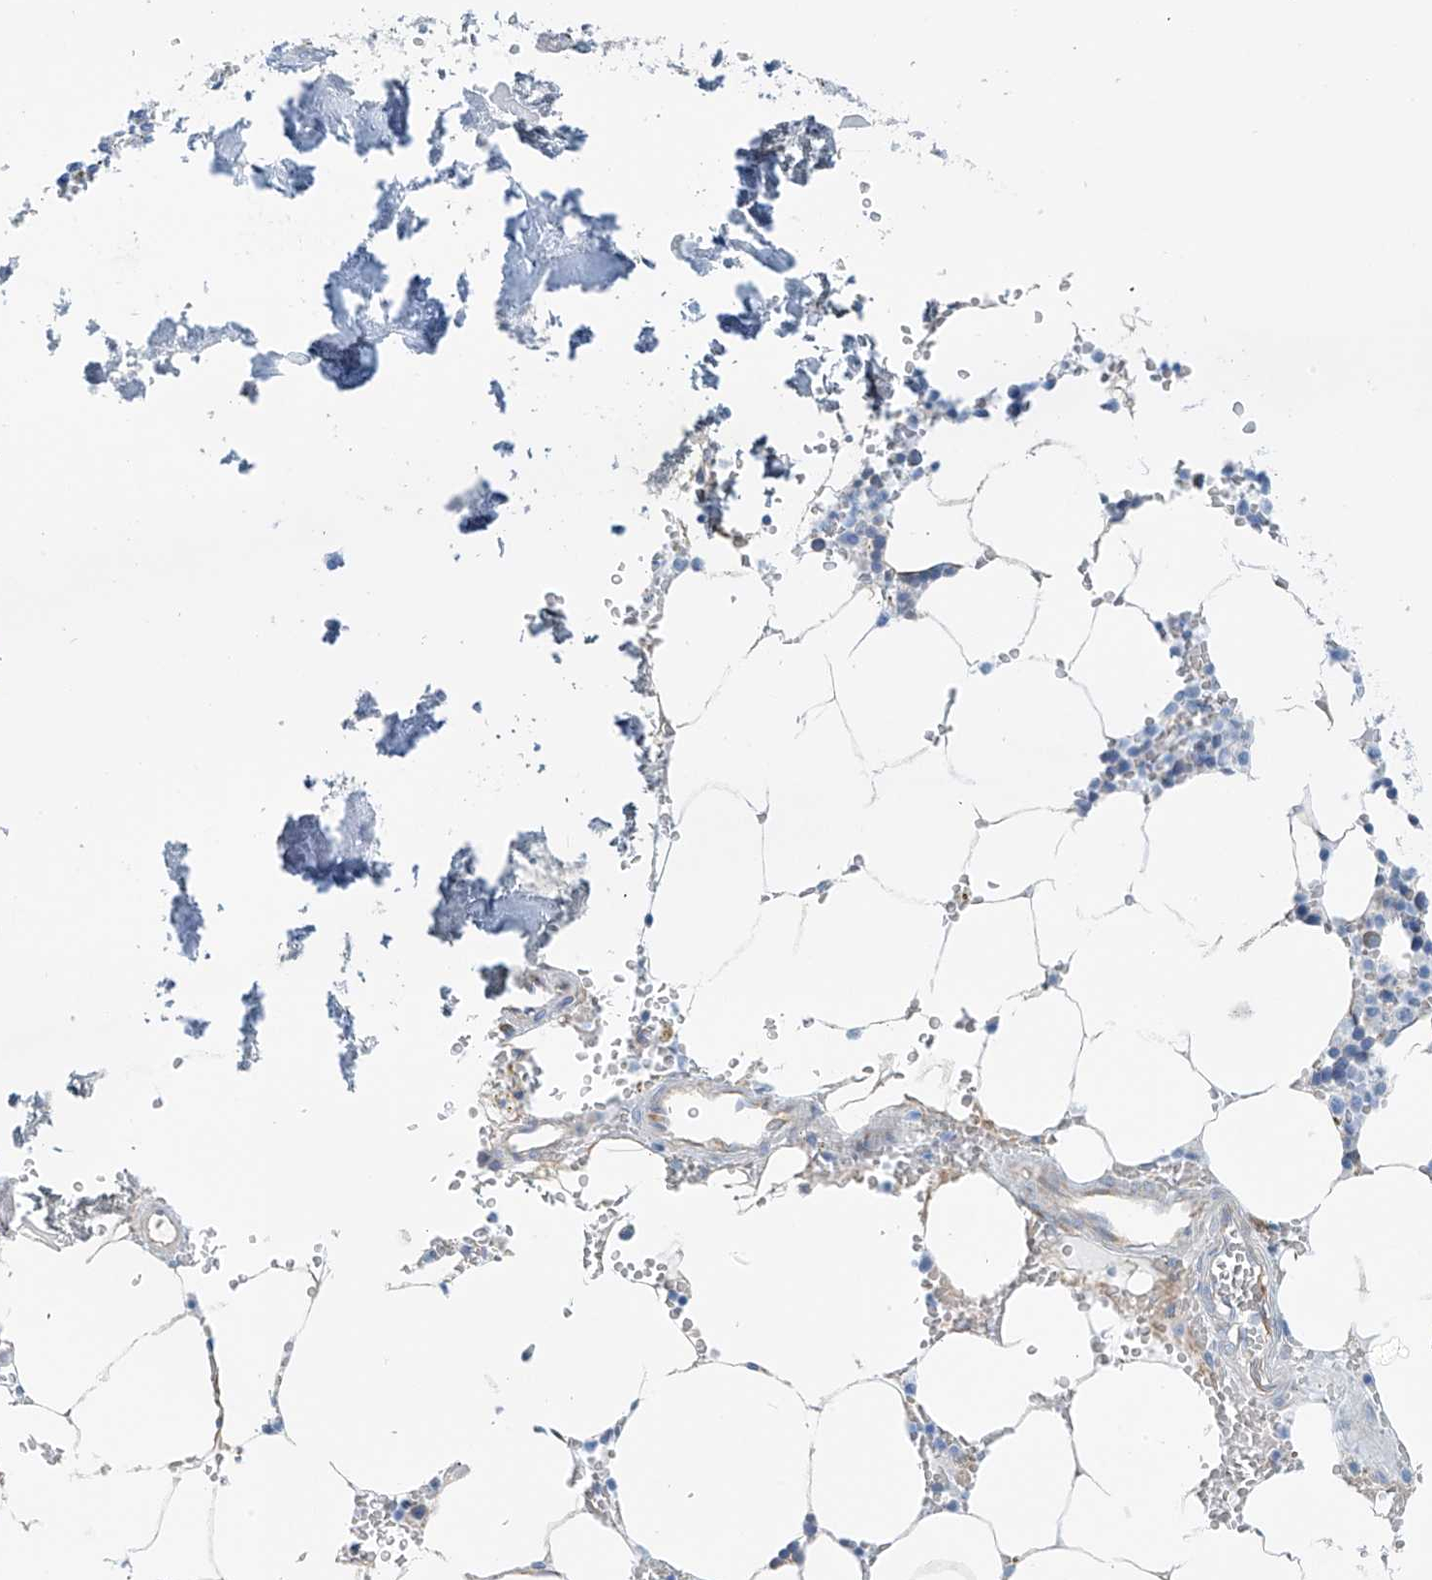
{"staining": {"intensity": "negative", "quantity": "none", "location": "none"}, "tissue": "bone marrow", "cell_type": "Hematopoietic cells", "image_type": "normal", "snomed": [{"axis": "morphology", "description": "Normal tissue, NOS"}, {"axis": "topography", "description": "Bone marrow"}], "caption": "Immunohistochemistry (IHC) photomicrograph of normal bone marrow: human bone marrow stained with DAB (3,3'-diaminobenzidine) demonstrates no significant protein staining in hematopoietic cells. (Immunohistochemistry (IHC), brightfield microscopy, high magnification).", "gene": "RCN2", "patient": {"sex": "male", "age": 70}}